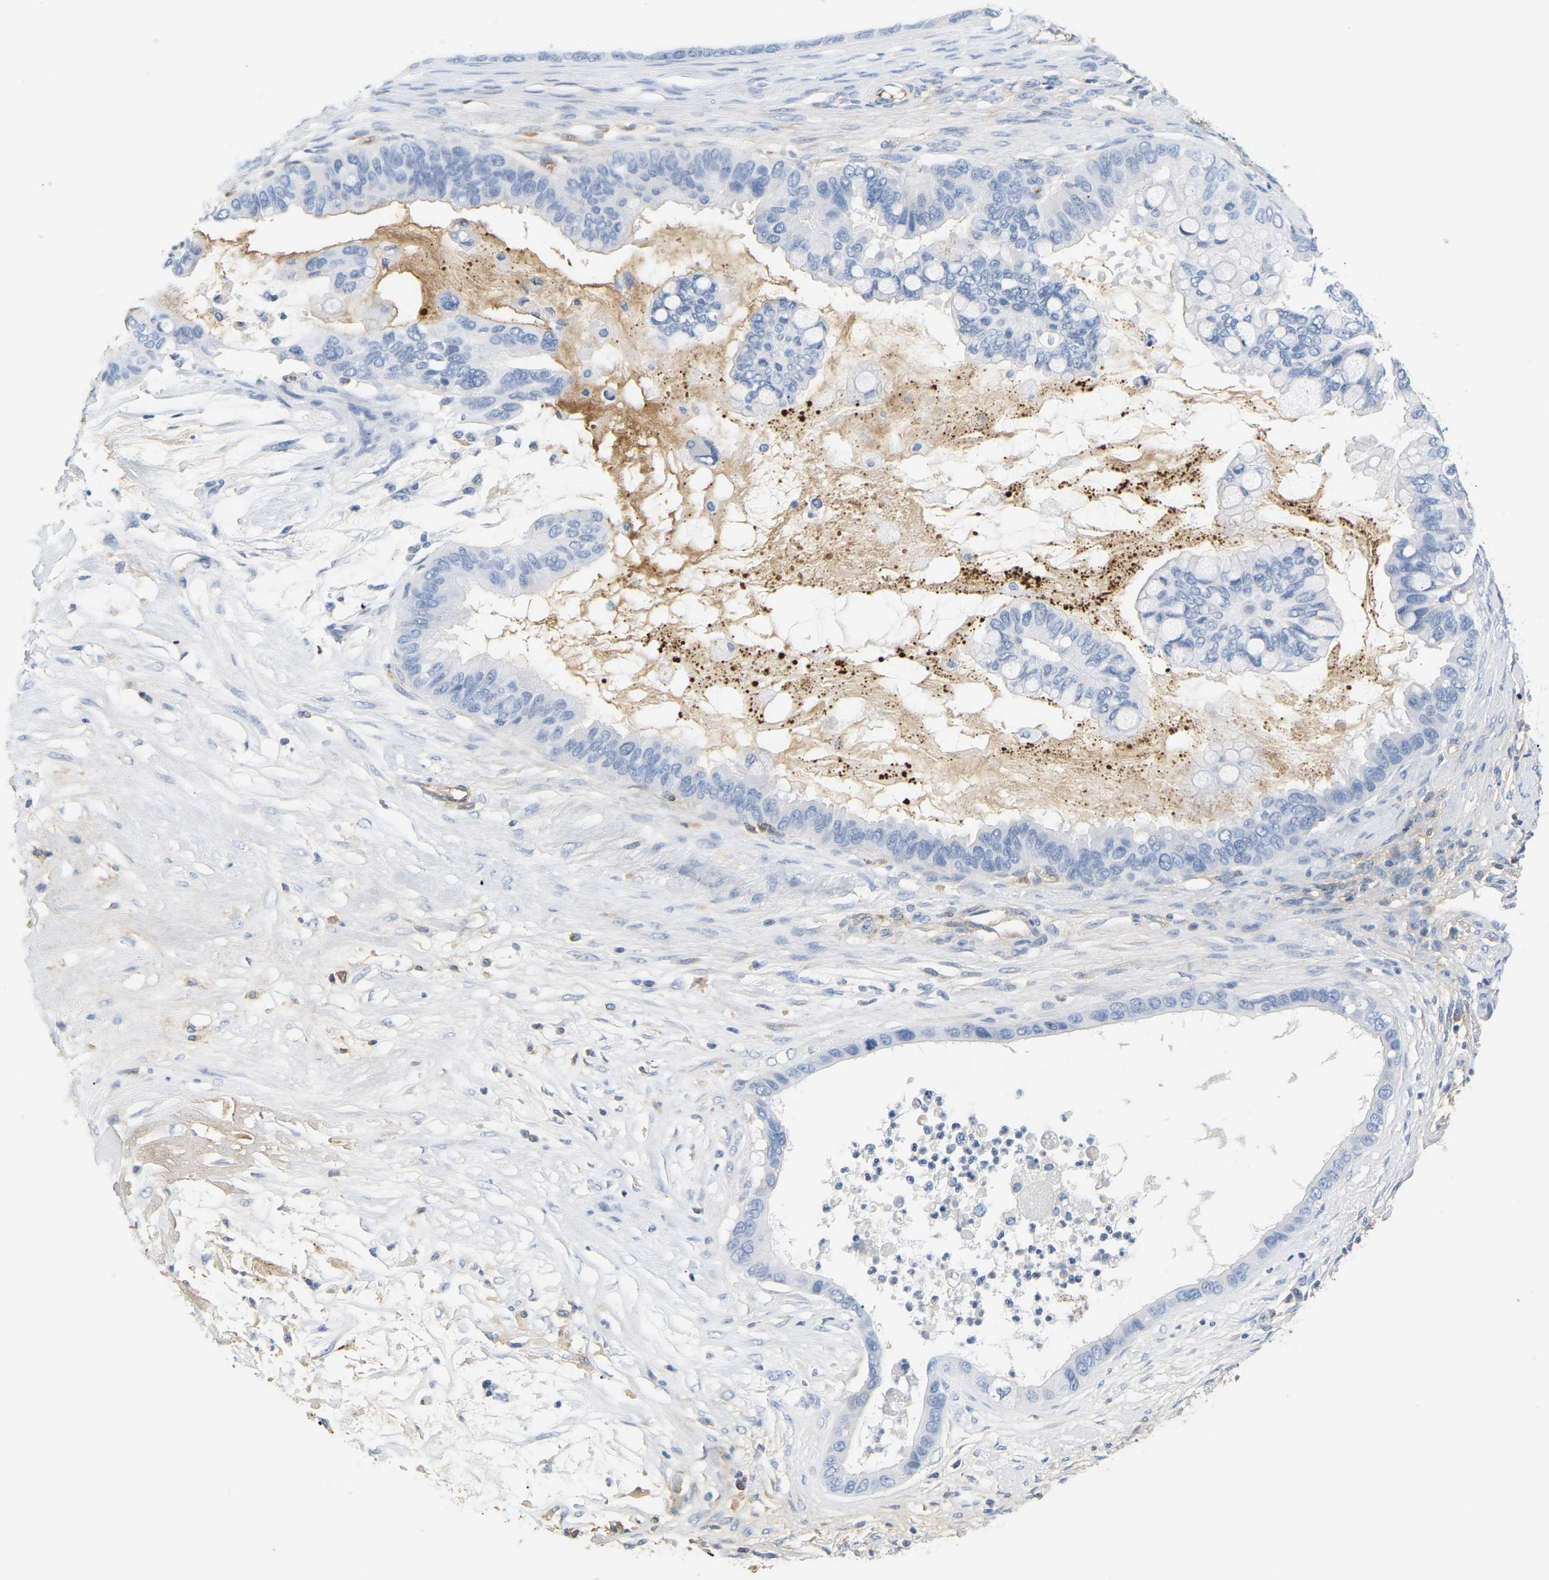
{"staining": {"intensity": "negative", "quantity": "none", "location": "none"}, "tissue": "ovarian cancer", "cell_type": "Tumor cells", "image_type": "cancer", "snomed": [{"axis": "morphology", "description": "Cystadenocarcinoma, mucinous, NOS"}, {"axis": "topography", "description": "Ovary"}], "caption": "The image demonstrates no significant staining in tumor cells of ovarian cancer.", "gene": "APOB", "patient": {"sex": "female", "age": 80}}